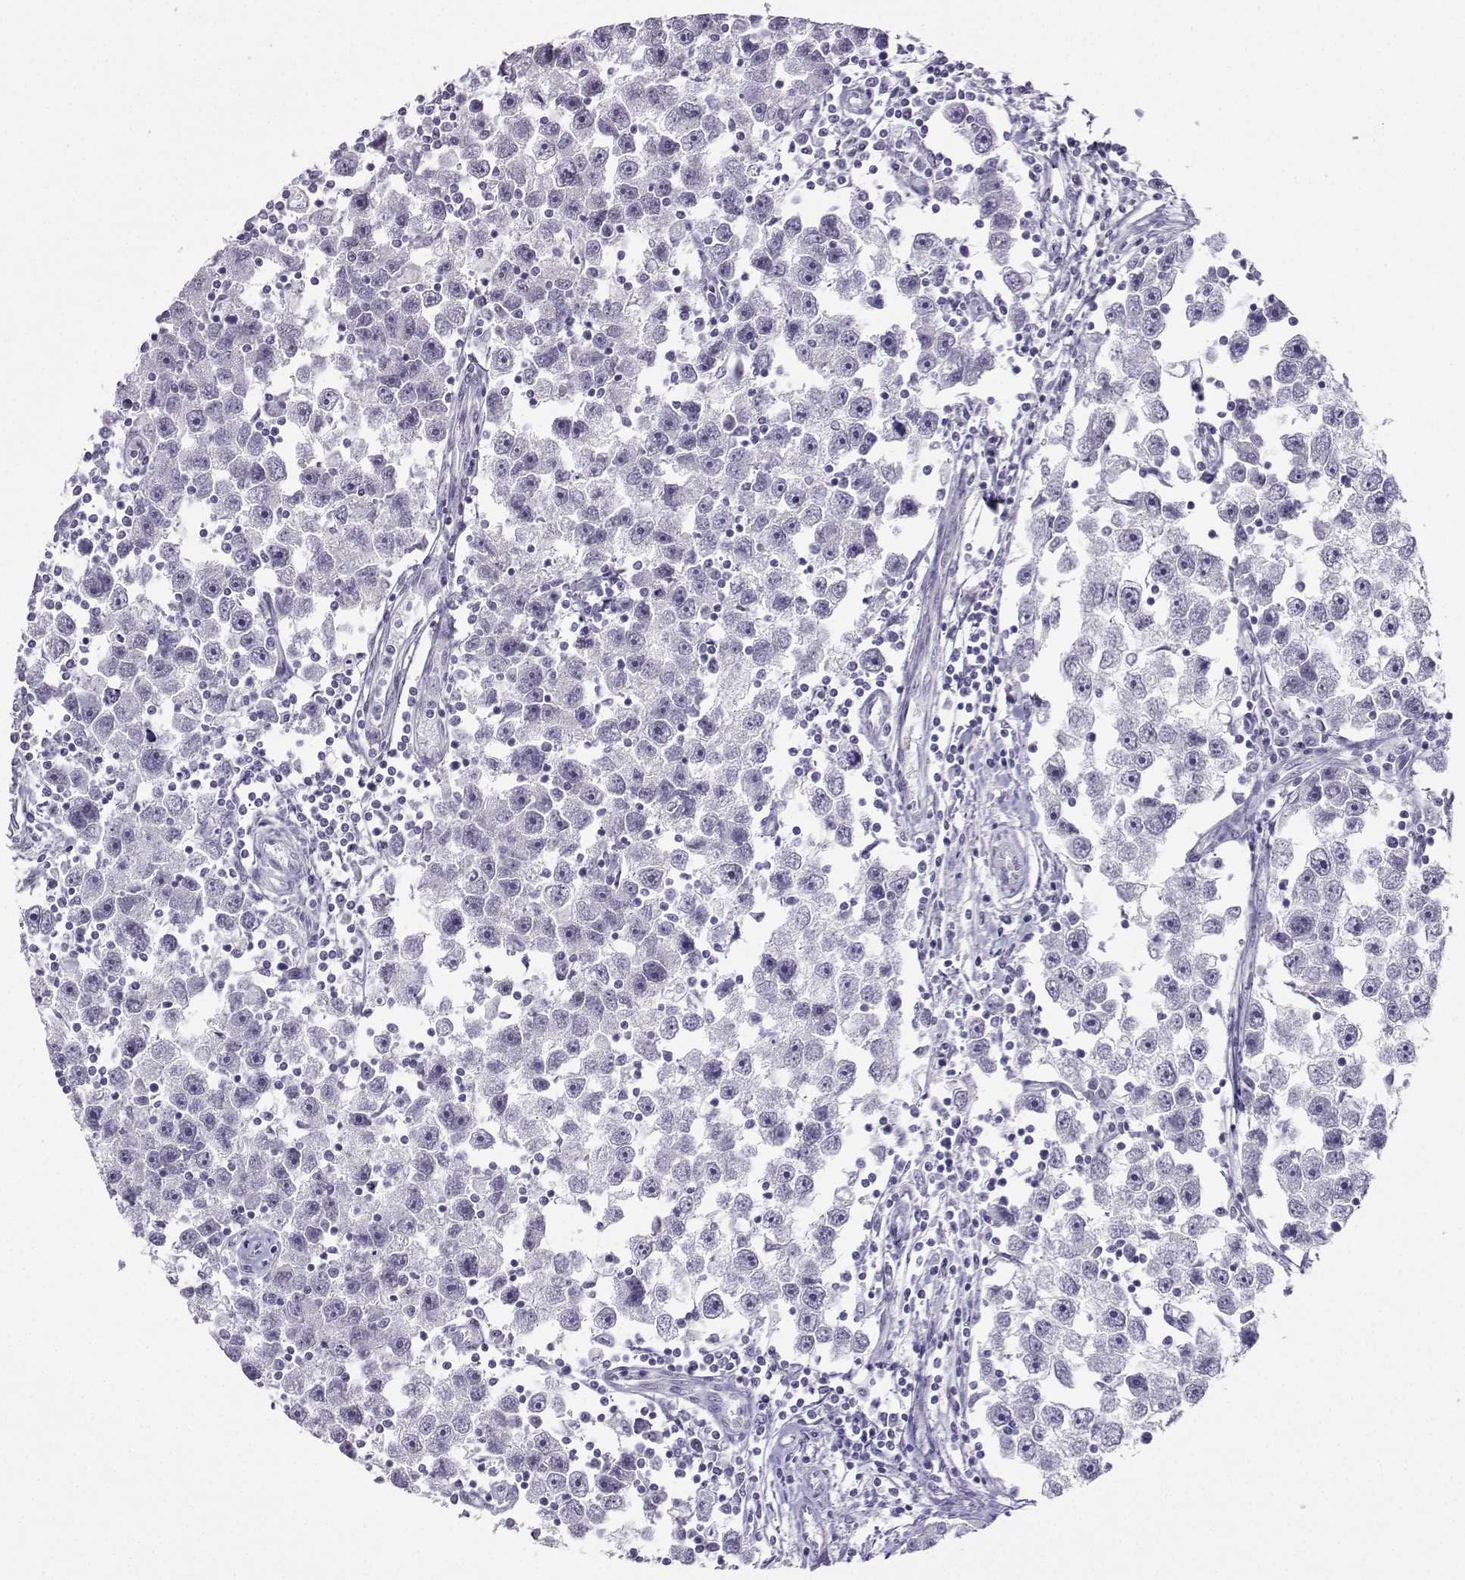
{"staining": {"intensity": "negative", "quantity": "none", "location": "none"}, "tissue": "testis cancer", "cell_type": "Tumor cells", "image_type": "cancer", "snomed": [{"axis": "morphology", "description": "Seminoma, NOS"}, {"axis": "topography", "description": "Testis"}], "caption": "High power microscopy photomicrograph of an IHC image of testis cancer (seminoma), revealing no significant staining in tumor cells.", "gene": "KIF17", "patient": {"sex": "male", "age": 30}}